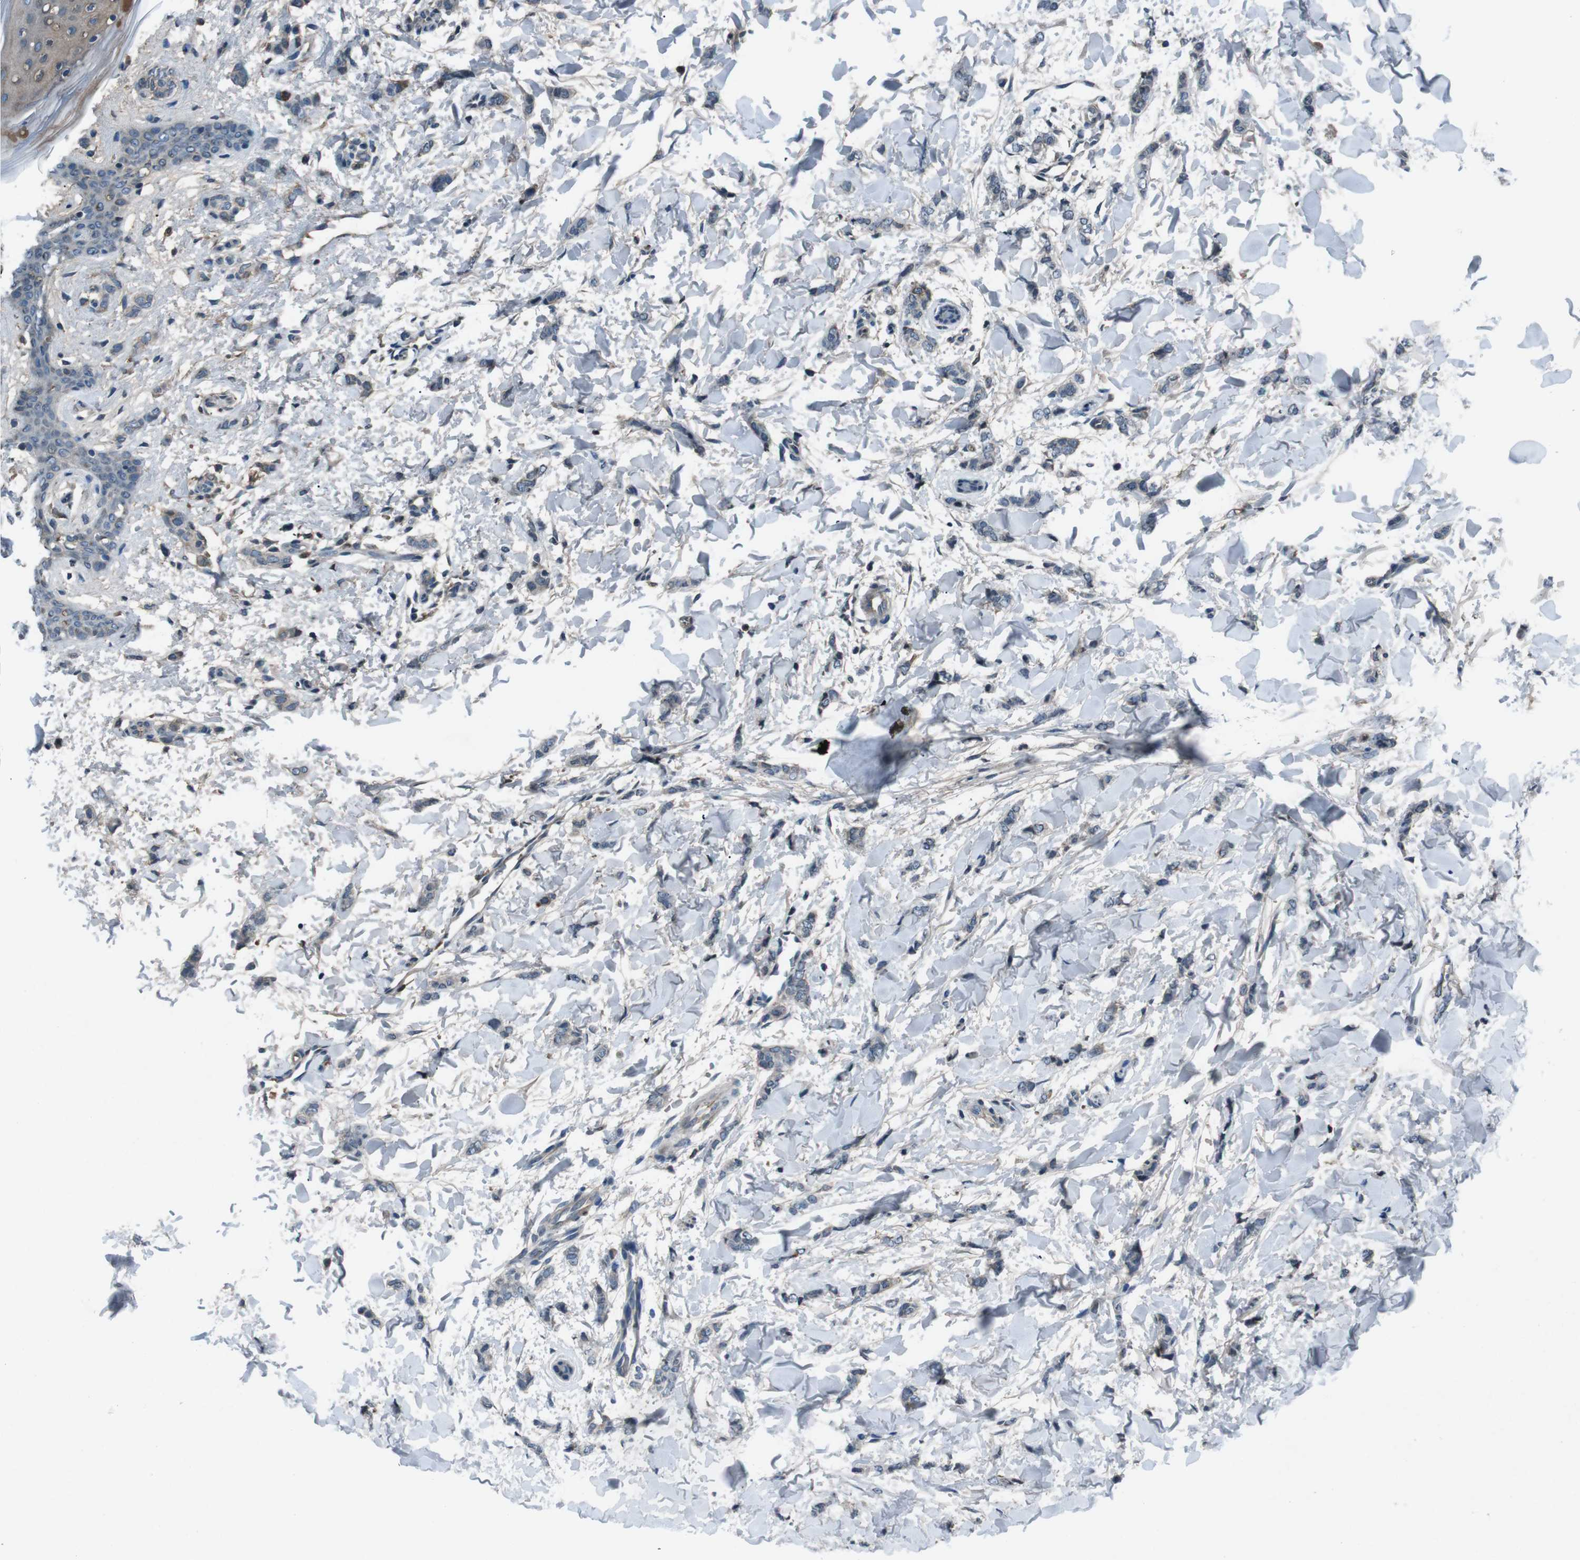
{"staining": {"intensity": "weak", "quantity": "<25%", "location": "cytoplasmic/membranous"}, "tissue": "breast cancer", "cell_type": "Tumor cells", "image_type": "cancer", "snomed": [{"axis": "morphology", "description": "Lobular carcinoma"}, {"axis": "topography", "description": "Skin"}, {"axis": "topography", "description": "Breast"}], "caption": "This is an IHC micrograph of lobular carcinoma (breast). There is no staining in tumor cells.", "gene": "UGT1A6", "patient": {"sex": "female", "age": 46}}